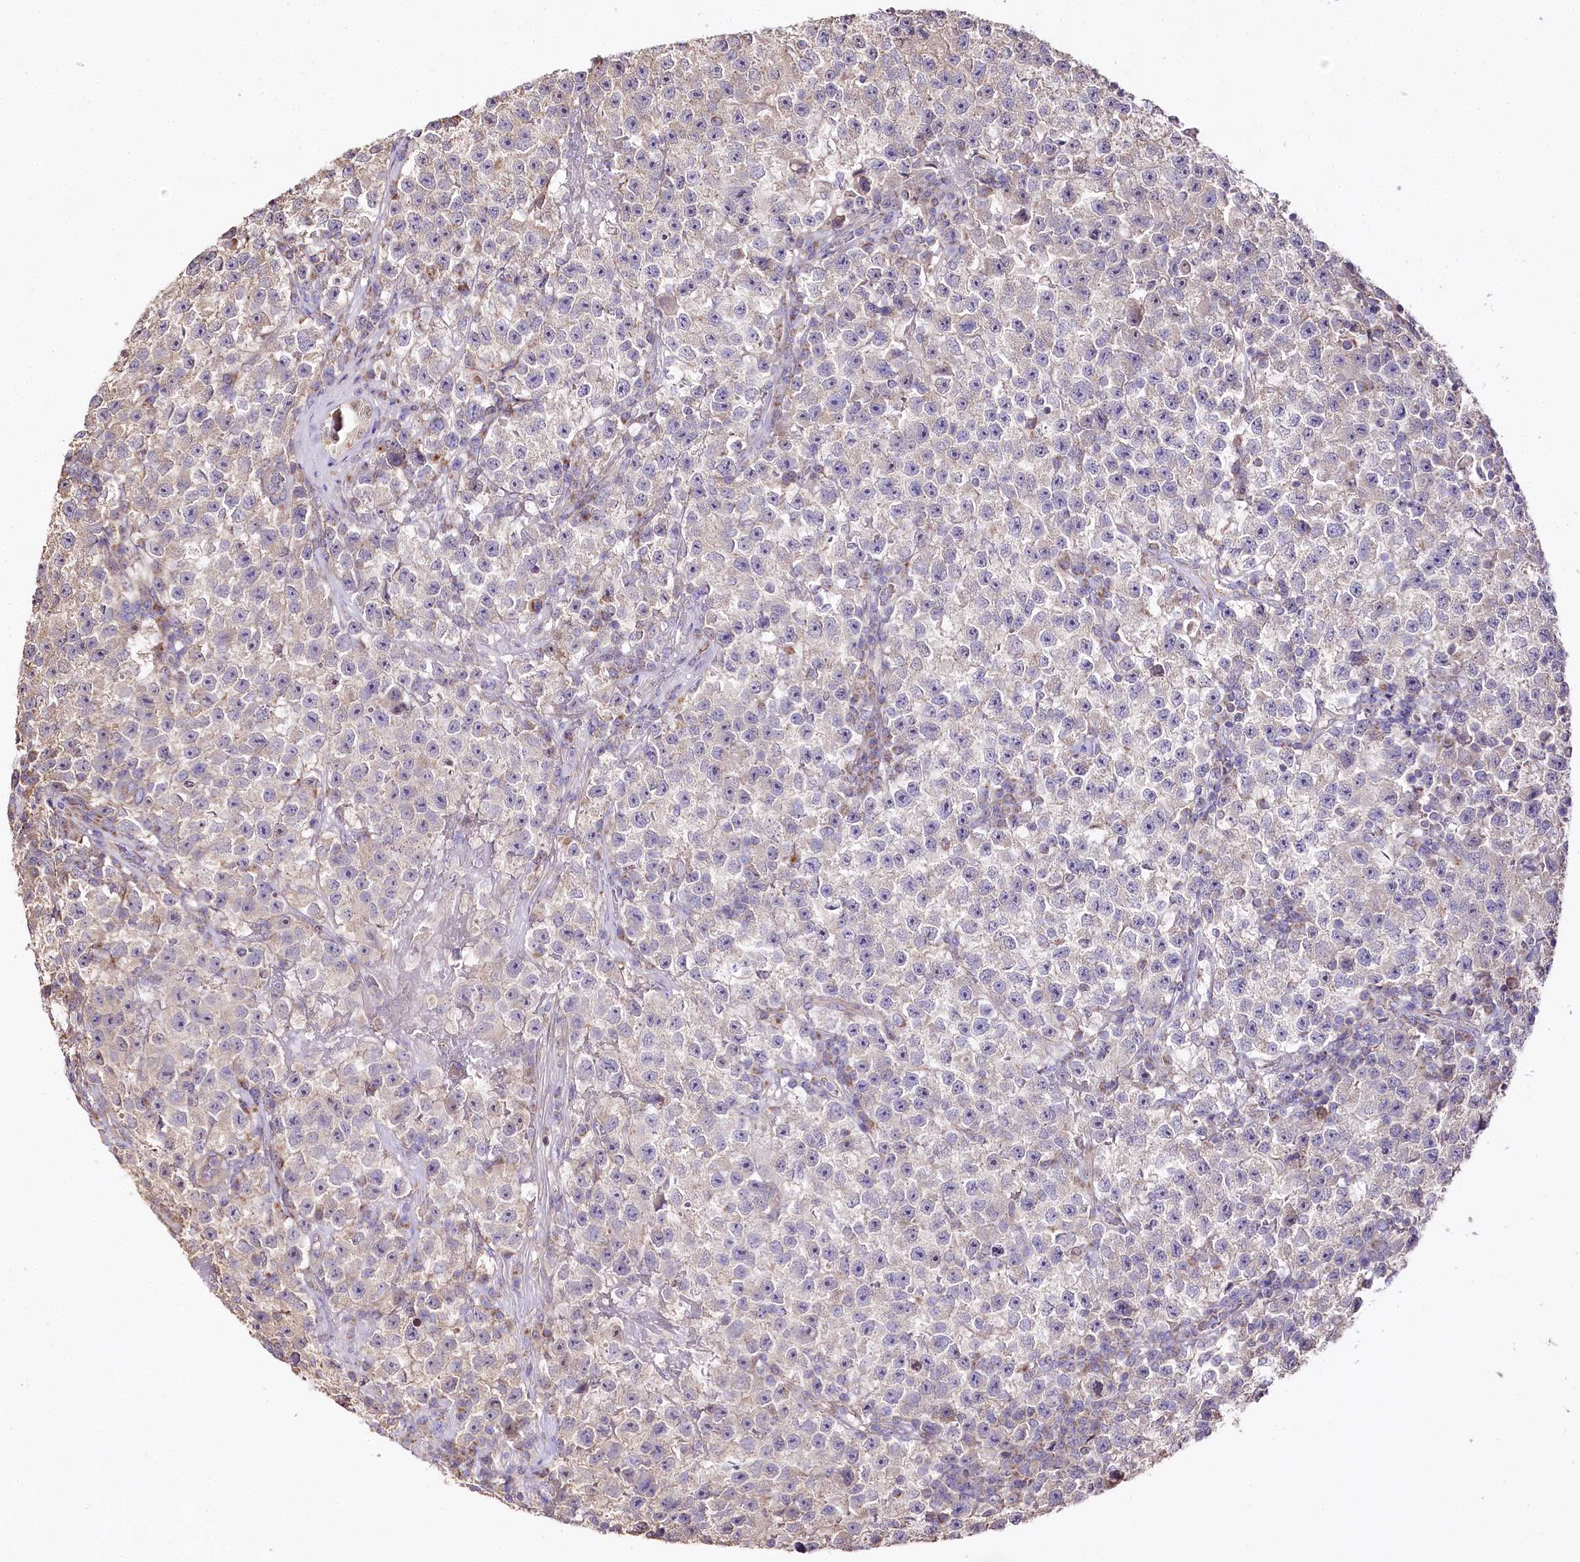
{"staining": {"intensity": "negative", "quantity": "none", "location": "none"}, "tissue": "testis cancer", "cell_type": "Tumor cells", "image_type": "cancer", "snomed": [{"axis": "morphology", "description": "Seminoma, NOS"}, {"axis": "topography", "description": "Testis"}], "caption": "Immunohistochemistry (IHC) image of testis seminoma stained for a protein (brown), which exhibits no staining in tumor cells. The staining was performed using DAB (3,3'-diaminobenzidine) to visualize the protein expression in brown, while the nuclei were stained in blue with hematoxylin (Magnification: 20x).", "gene": "ZNF226", "patient": {"sex": "male", "age": 22}}